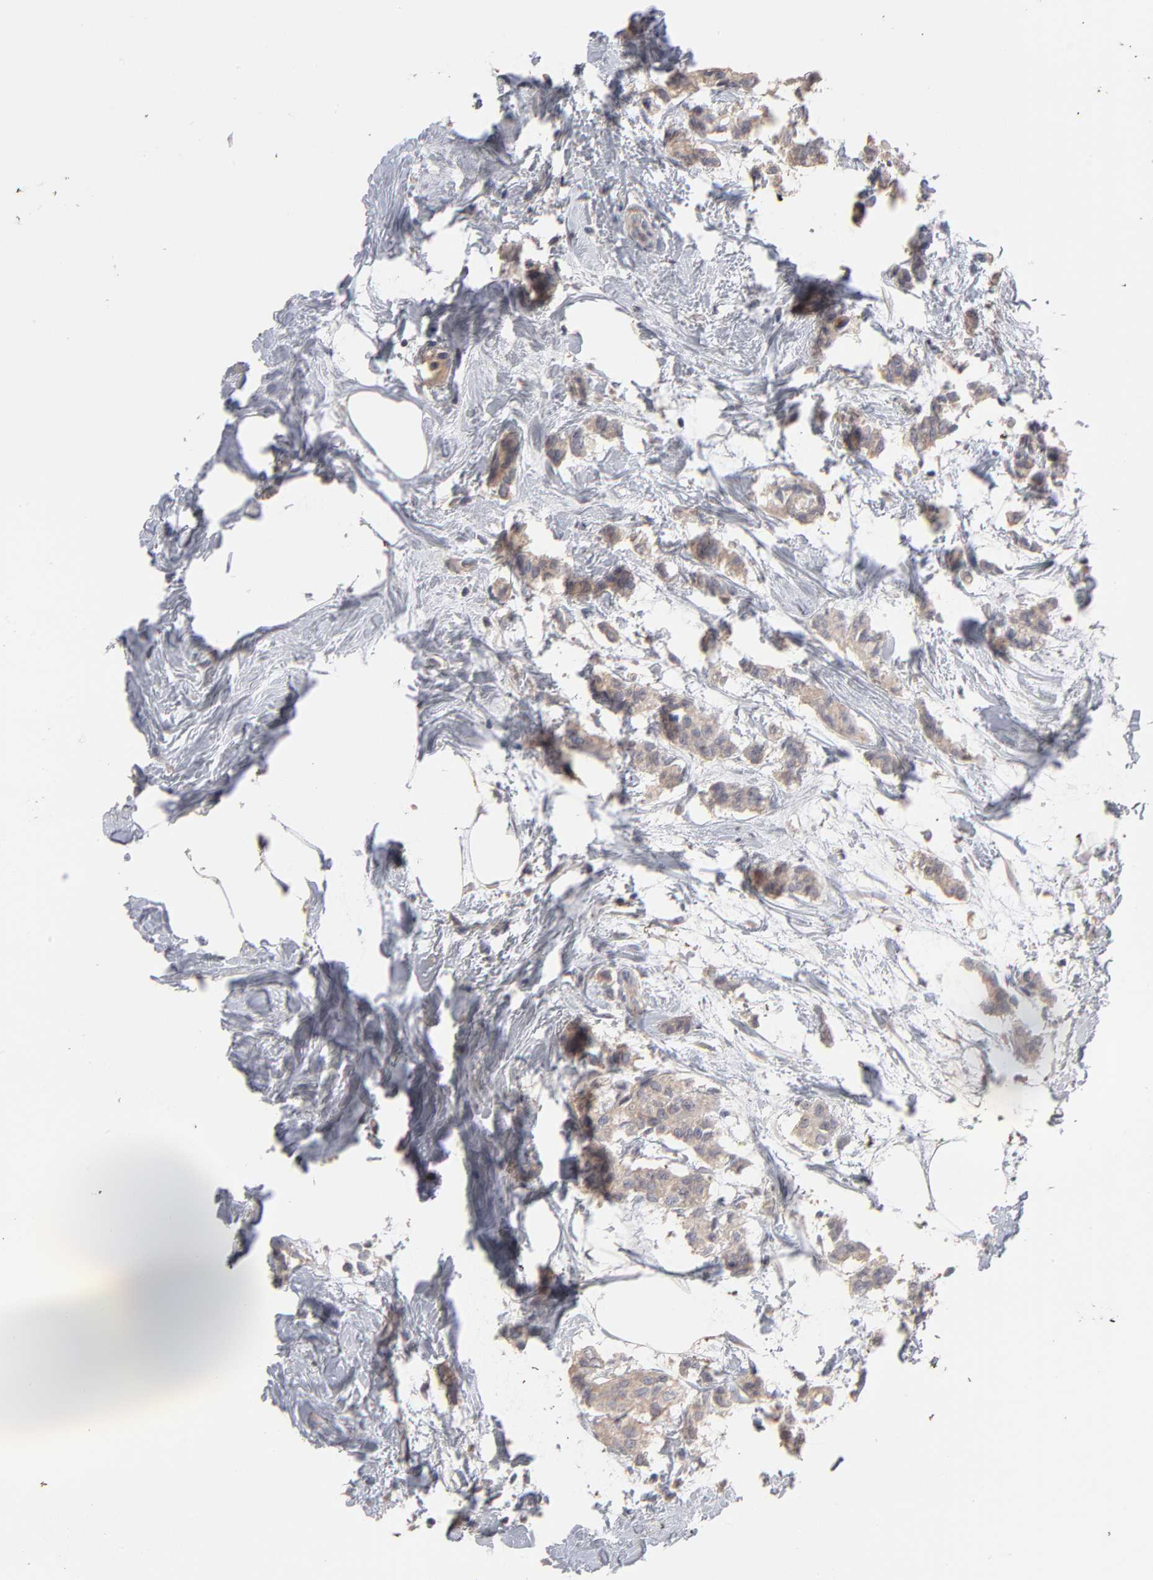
{"staining": {"intensity": "weak", "quantity": ">75%", "location": "cytoplasmic/membranous"}, "tissue": "breast cancer", "cell_type": "Tumor cells", "image_type": "cancer", "snomed": [{"axis": "morphology", "description": "Duct carcinoma"}, {"axis": "topography", "description": "Breast"}], "caption": "Tumor cells exhibit weak cytoplasmic/membranous positivity in about >75% of cells in intraductal carcinoma (breast).", "gene": "TANGO2", "patient": {"sex": "female", "age": 84}}